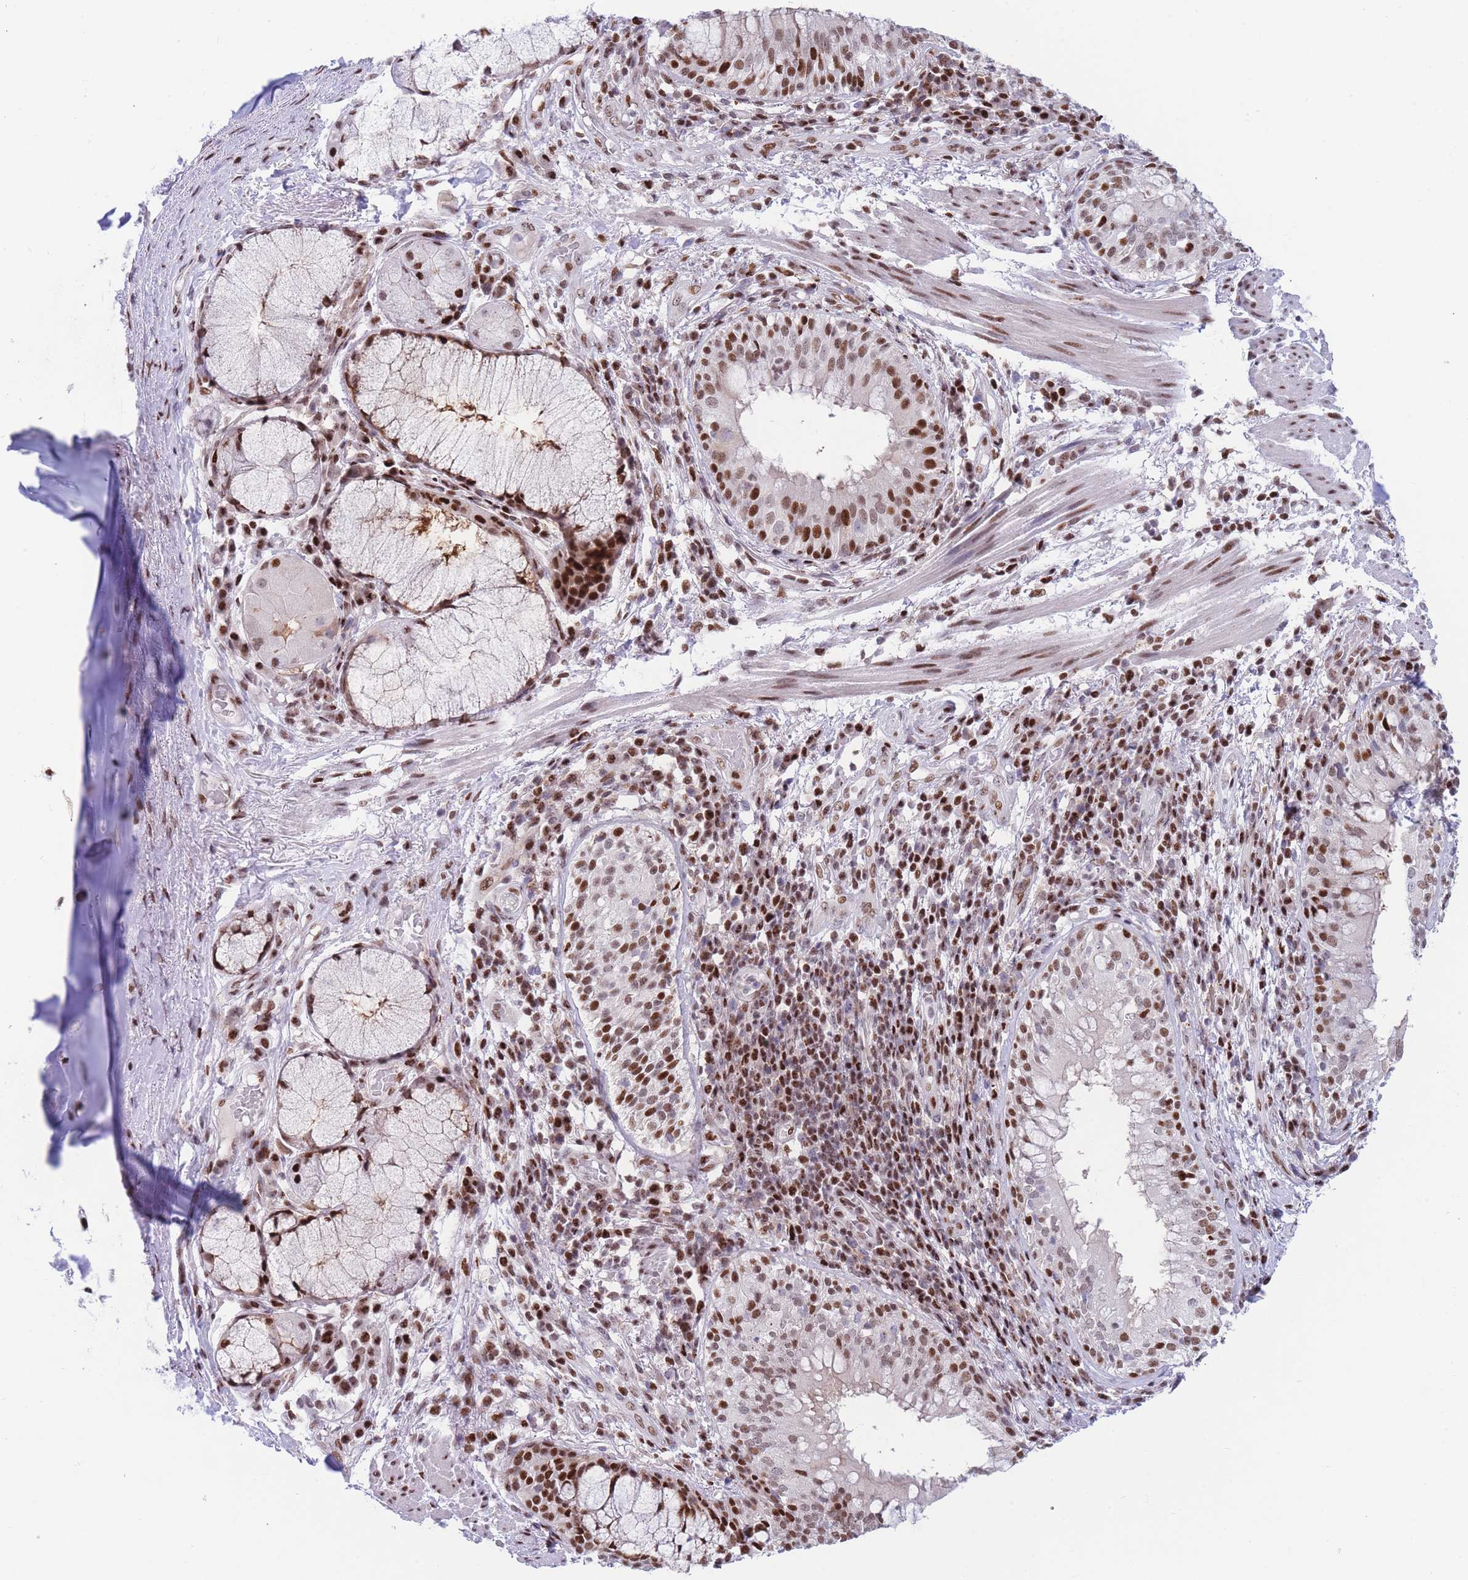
{"staining": {"intensity": "negative", "quantity": "none", "location": "none"}, "tissue": "soft tissue", "cell_type": "Chondrocytes", "image_type": "normal", "snomed": [{"axis": "morphology", "description": "Normal tissue, NOS"}, {"axis": "topography", "description": "Cartilage tissue"}, {"axis": "topography", "description": "Bronchus"}], "caption": "This is a image of immunohistochemistry staining of benign soft tissue, which shows no positivity in chondrocytes.", "gene": "DNAJC3", "patient": {"sex": "male", "age": 56}}